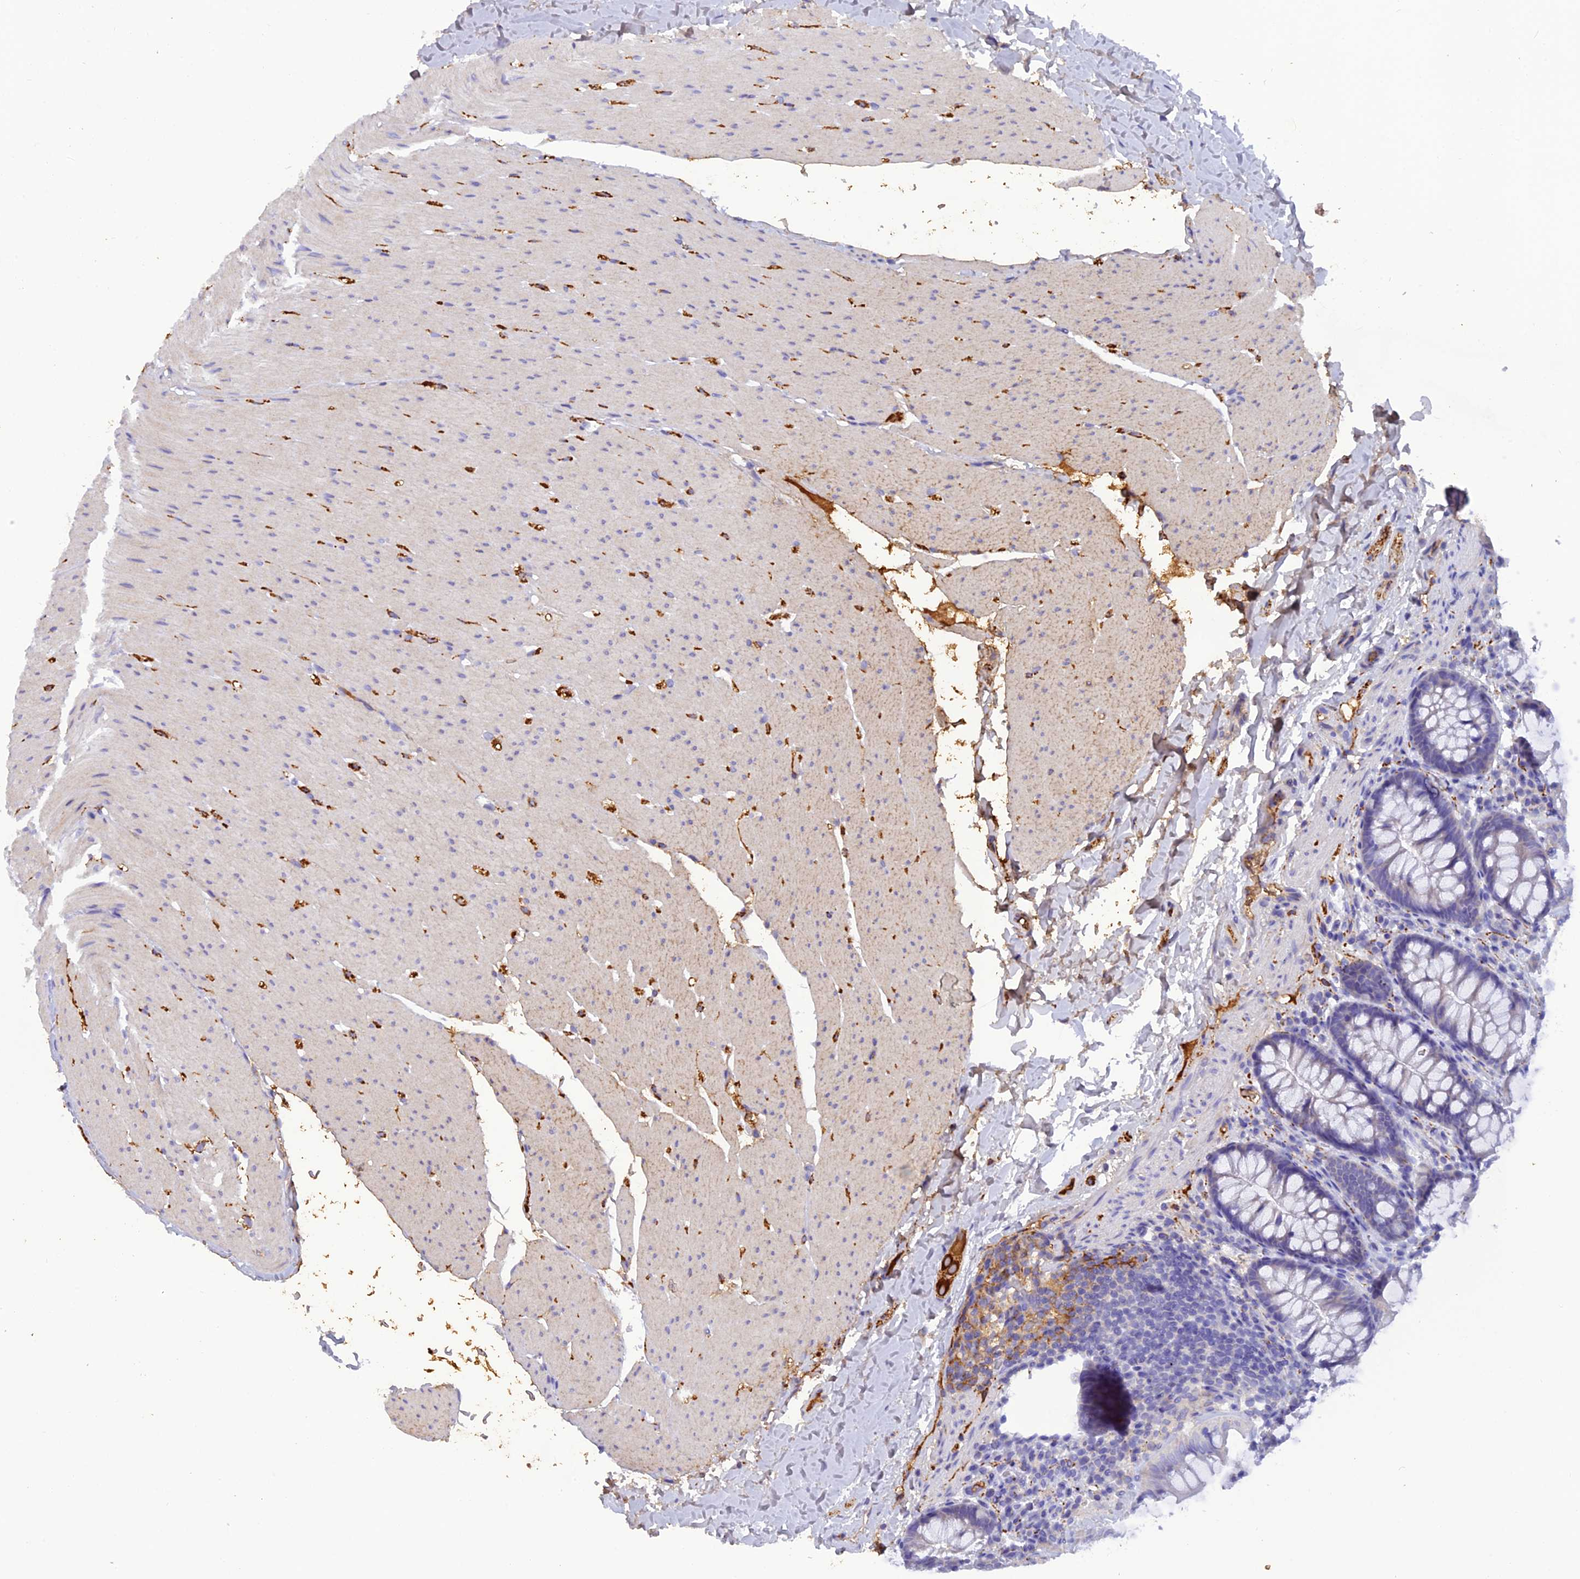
{"staining": {"intensity": "negative", "quantity": "none", "location": "none"}, "tissue": "colon", "cell_type": "Endothelial cells", "image_type": "normal", "snomed": [{"axis": "morphology", "description": "Normal tissue, NOS"}, {"axis": "topography", "description": "Colon"}], "caption": "This is an IHC image of benign colon. There is no positivity in endothelial cells.", "gene": "PZP", "patient": {"sex": "female", "age": 62}}